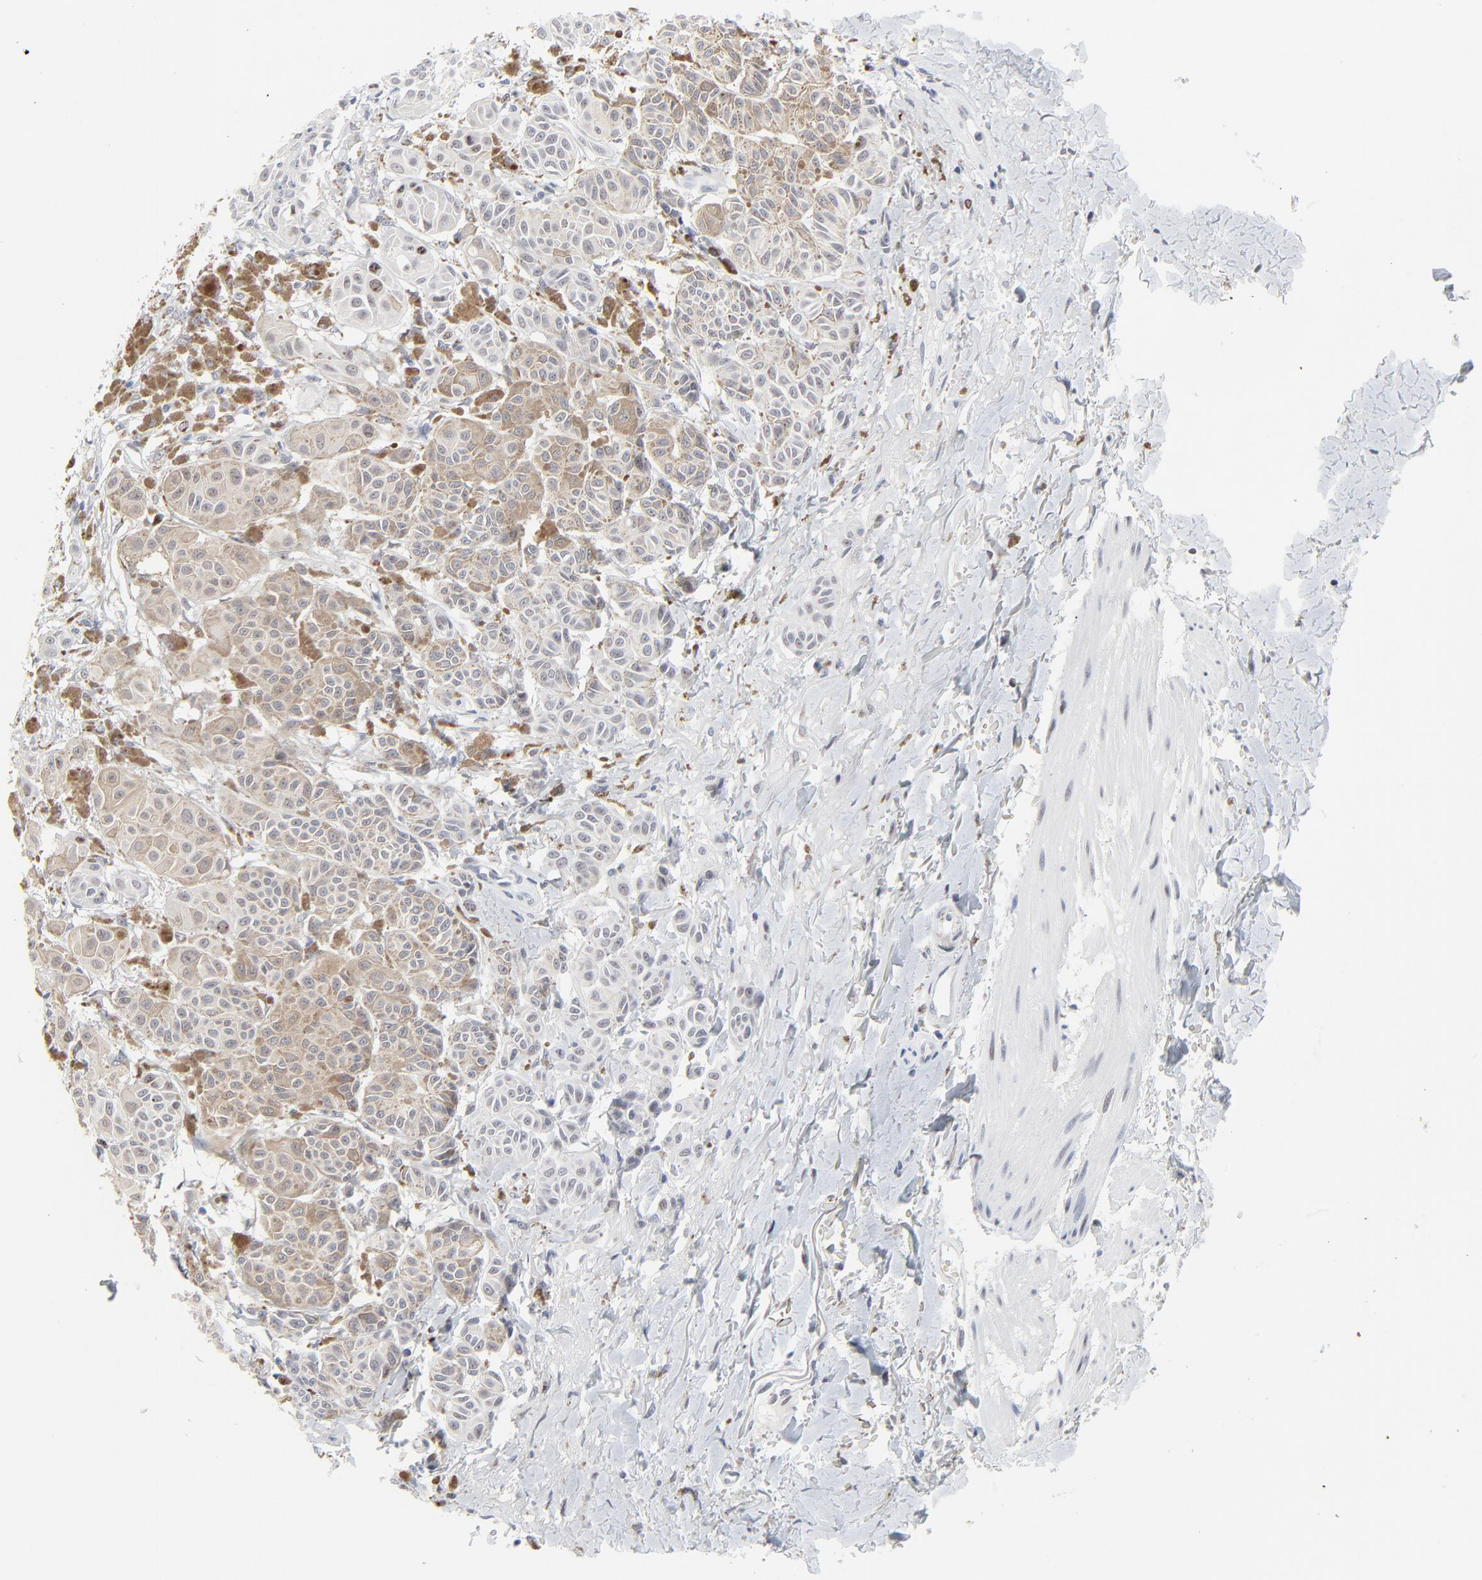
{"staining": {"intensity": "weak", "quantity": "25%-75%", "location": "cytoplasmic/membranous"}, "tissue": "melanoma", "cell_type": "Tumor cells", "image_type": "cancer", "snomed": [{"axis": "morphology", "description": "Malignant melanoma, NOS"}, {"axis": "topography", "description": "Skin"}], "caption": "Melanoma tissue exhibits weak cytoplasmic/membranous expression in approximately 25%-75% of tumor cells", "gene": "ZNF589", "patient": {"sex": "male", "age": 76}}